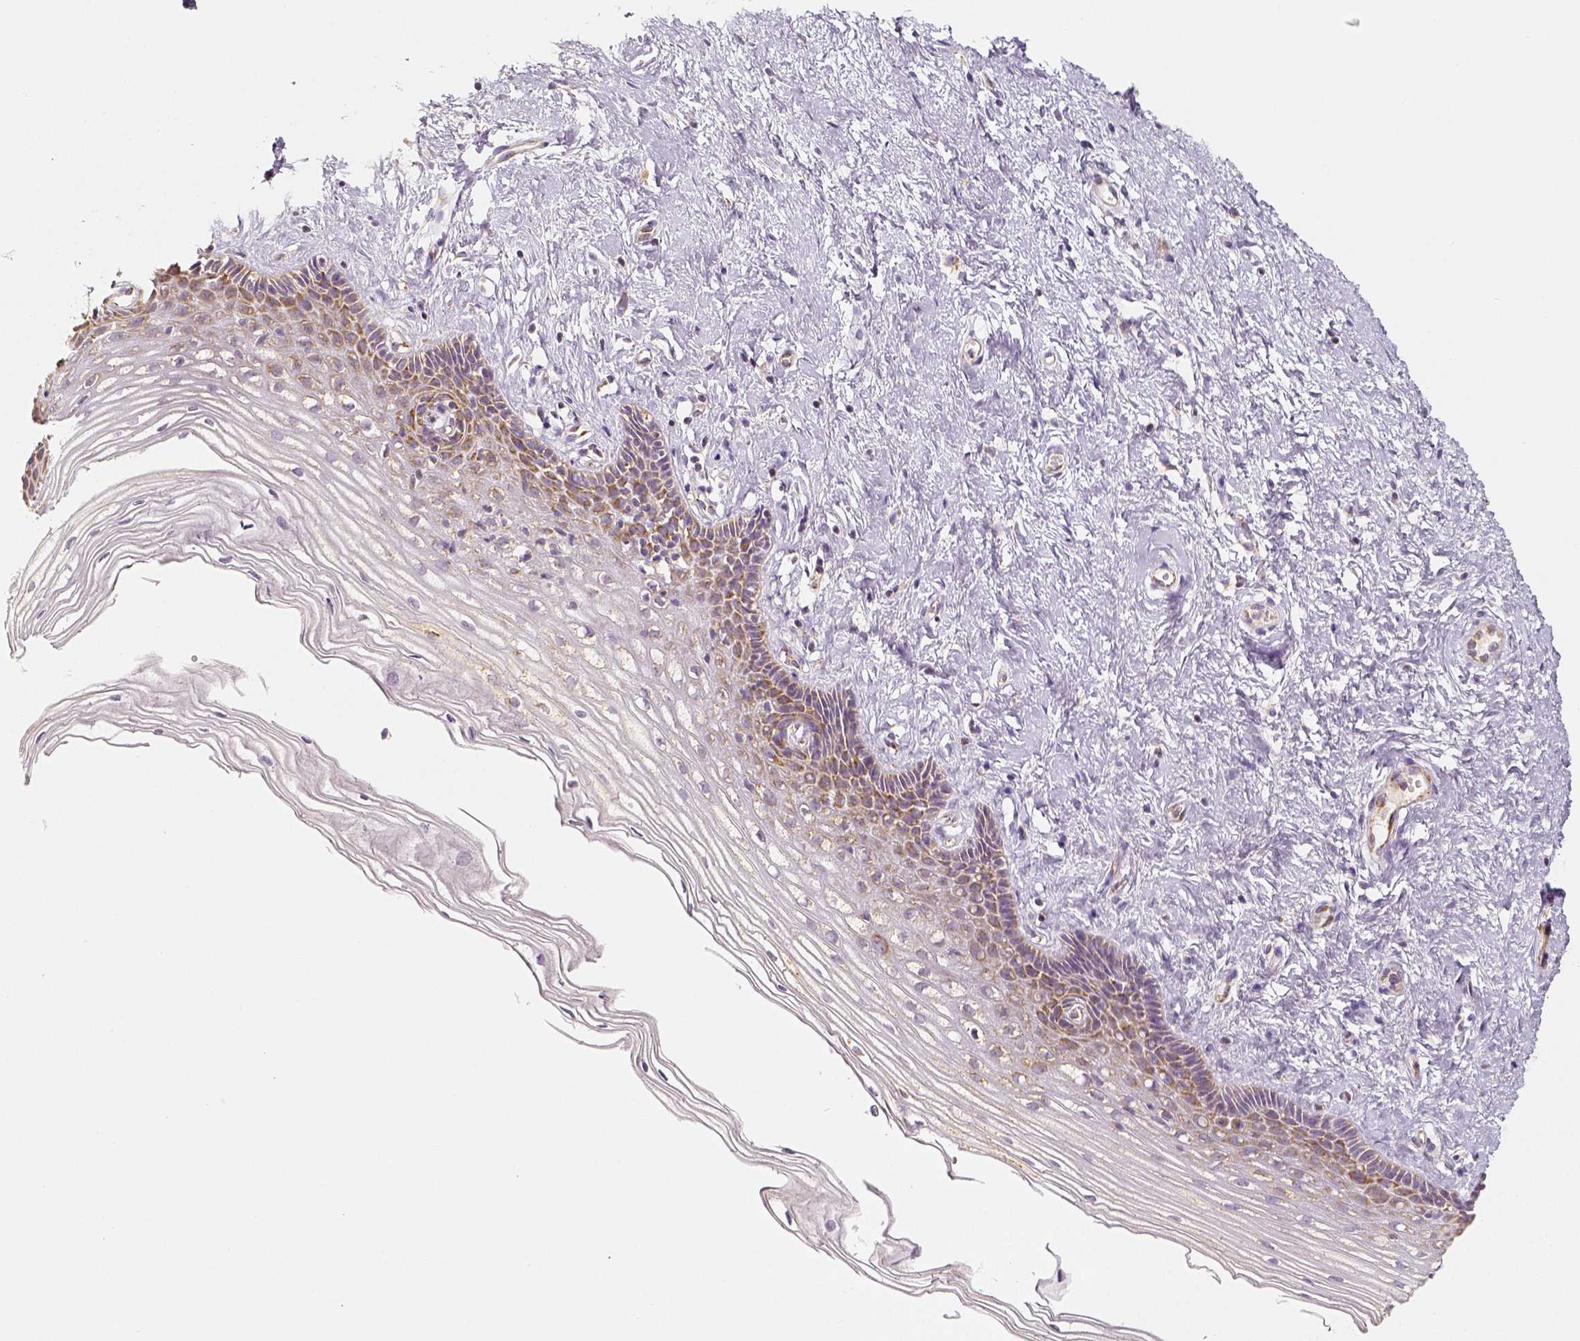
{"staining": {"intensity": "moderate", "quantity": "25%-75%", "location": "cytoplasmic/membranous"}, "tissue": "cervix", "cell_type": "Squamous epithelial cells", "image_type": "normal", "snomed": [{"axis": "morphology", "description": "Normal tissue, NOS"}, {"axis": "topography", "description": "Cervix"}], "caption": "IHC histopathology image of benign cervix: cervix stained using immunohistochemistry (IHC) reveals medium levels of moderate protein expression localized specifically in the cytoplasmic/membranous of squamous epithelial cells, appearing as a cytoplasmic/membranous brown color.", "gene": "PGAM5", "patient": {"sex": "female", "age": 40}}